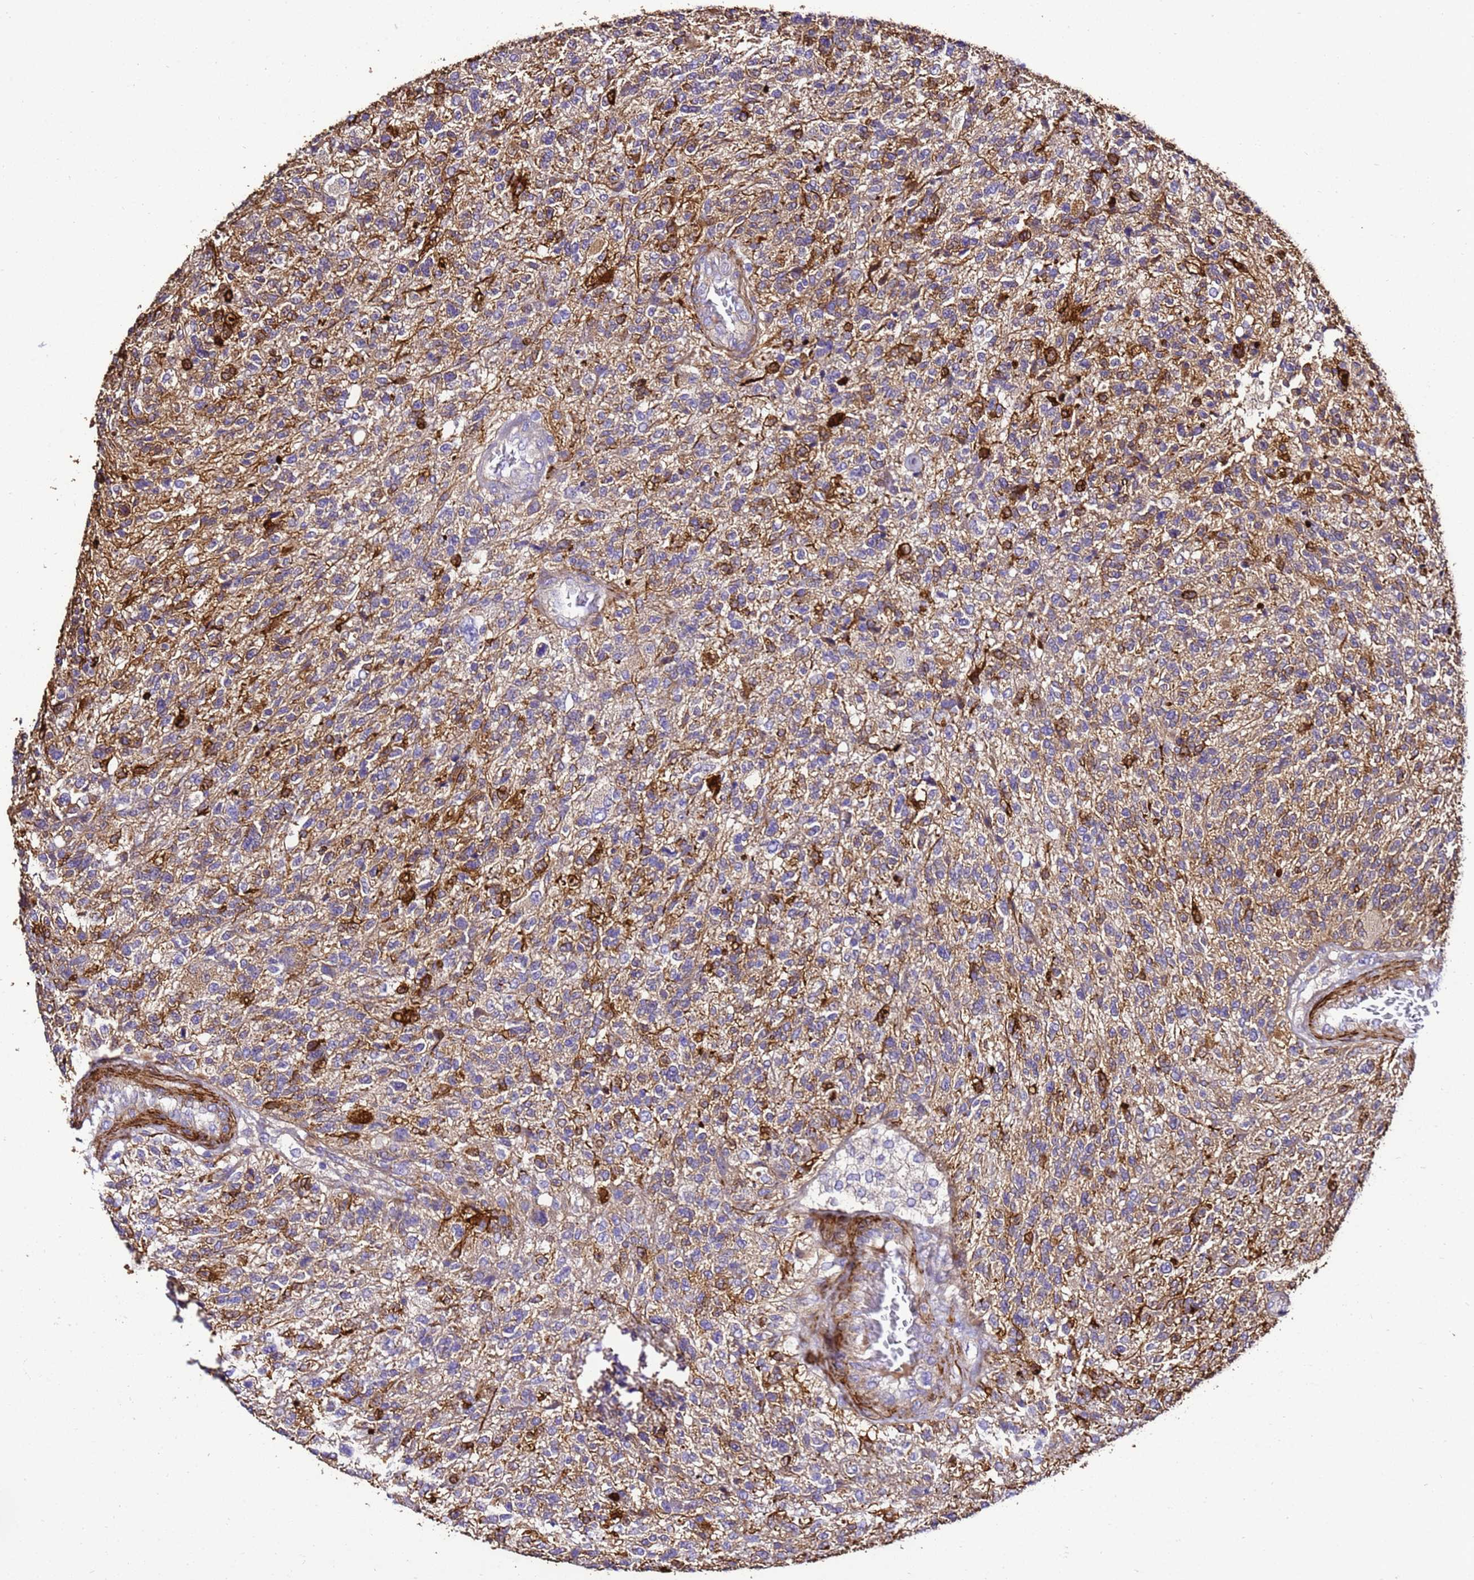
{"staining": {"intensity": "weak", "quantity": "<25%", "location": "cytoplasmic/membranous"}, "tissue": "glioma", "cell_type": "Tumor cells", "image_type": "cancer", "snomed": [{"axis": "morphology", "description": "Glioma, malignant, High grade"}, {"axis": "topography", "description": "Brain"}], "caption": "The immunohistochemistry image has no significant staining in tumor cells of glioma tissue.", "gene": "ZNF417", "patient": {"sex": "male", "age": 56}}